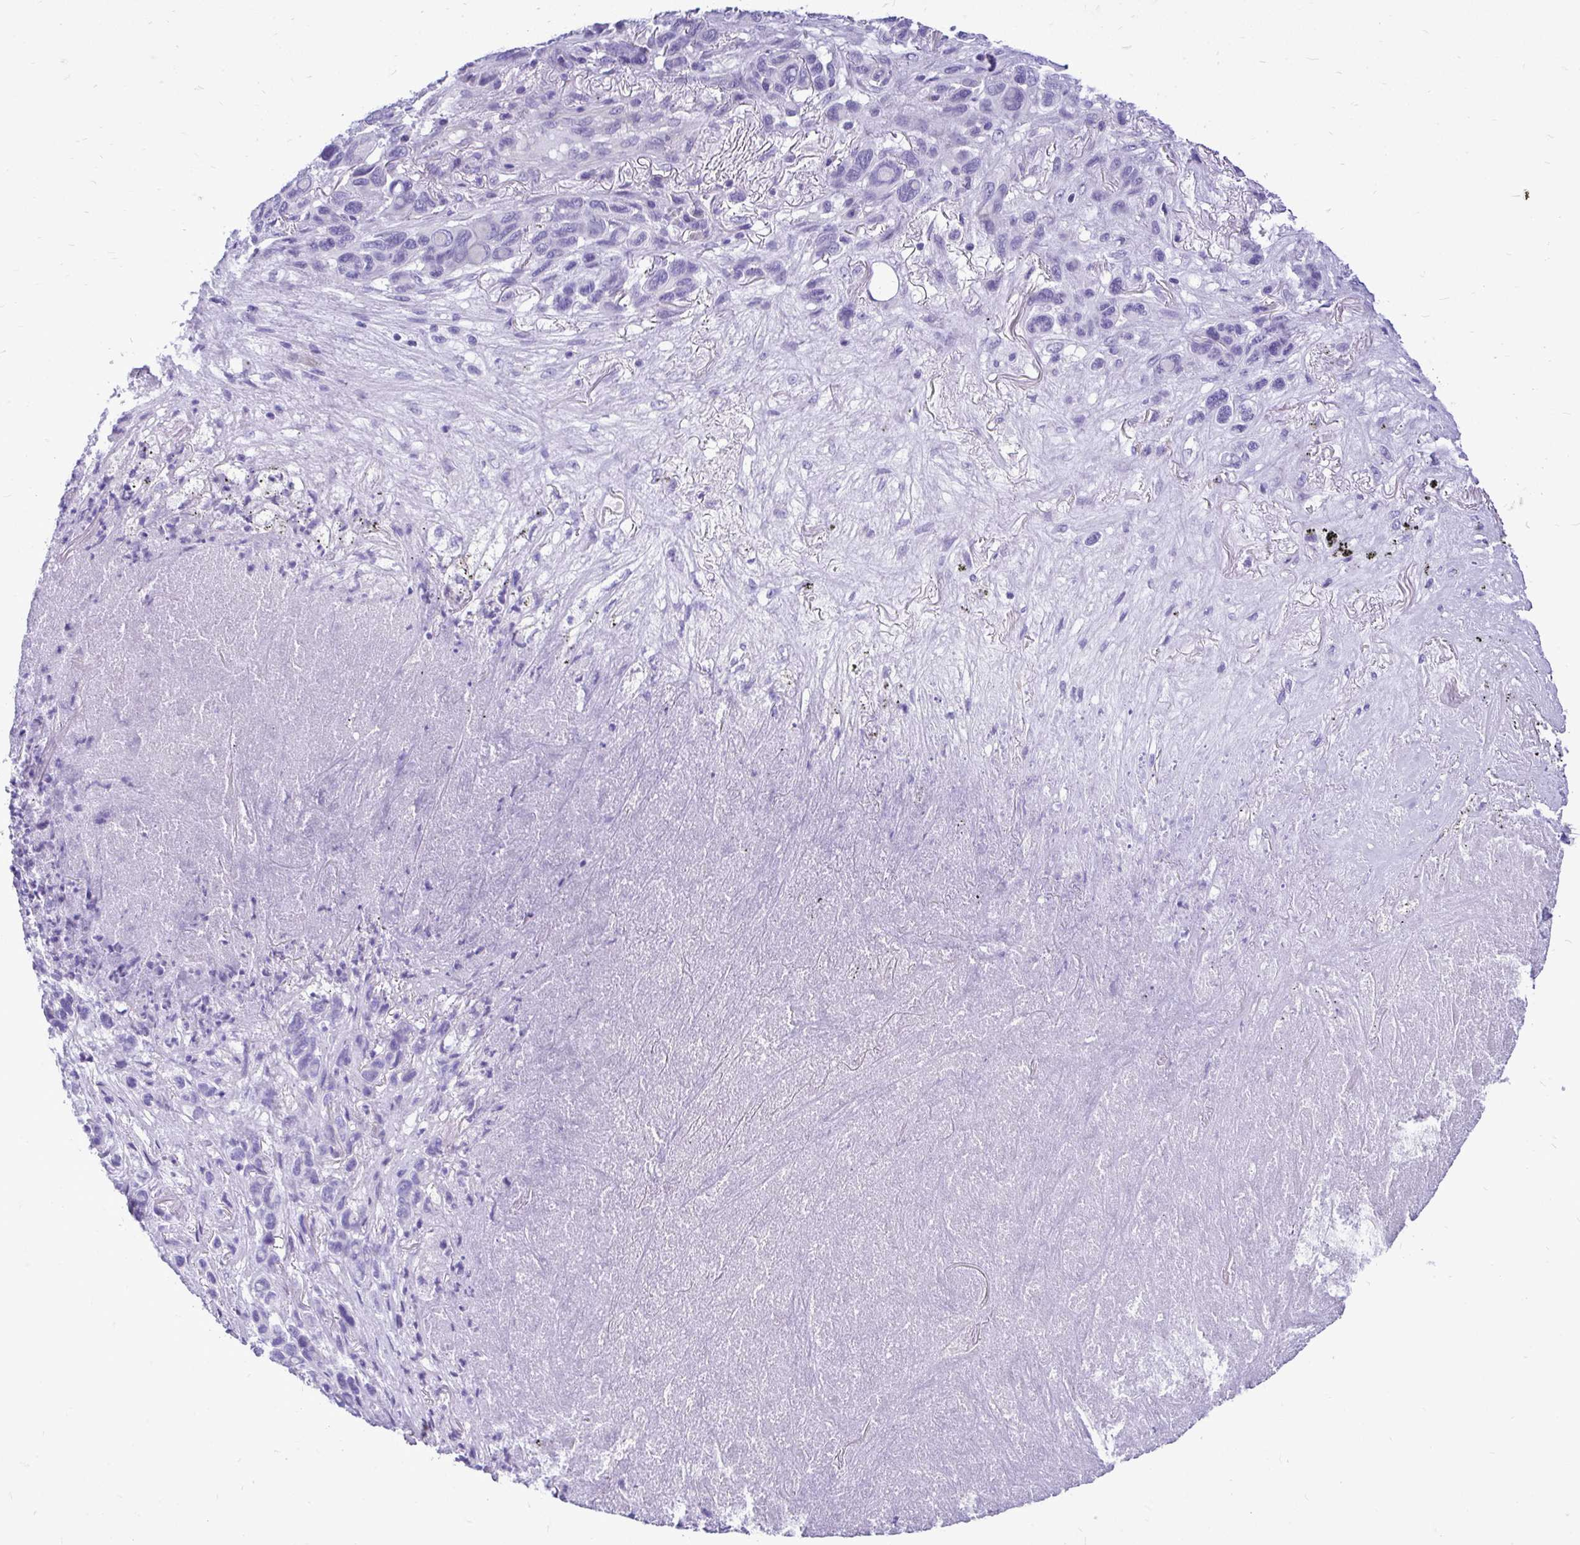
{"staining": {"intensity": "negative", "quantity": "none", "location": "none"}, "tissue": "melanoma", "cell_type": "Tumor cells", "image_type": "cancer", "snomed": [{"axis": "morphology", "description": "Malignant melanoma, Metastatic site"}, {"axis": "topography", "description": "Lung"}], "caption": "High power microscopy histopathology image of an immunohistochemistry (IHC) histopathology image of melanoma, revealing no significant staining in tumor cells.", "gene": "ABCG2", "patient": {"sex": "male", "age": 48}}